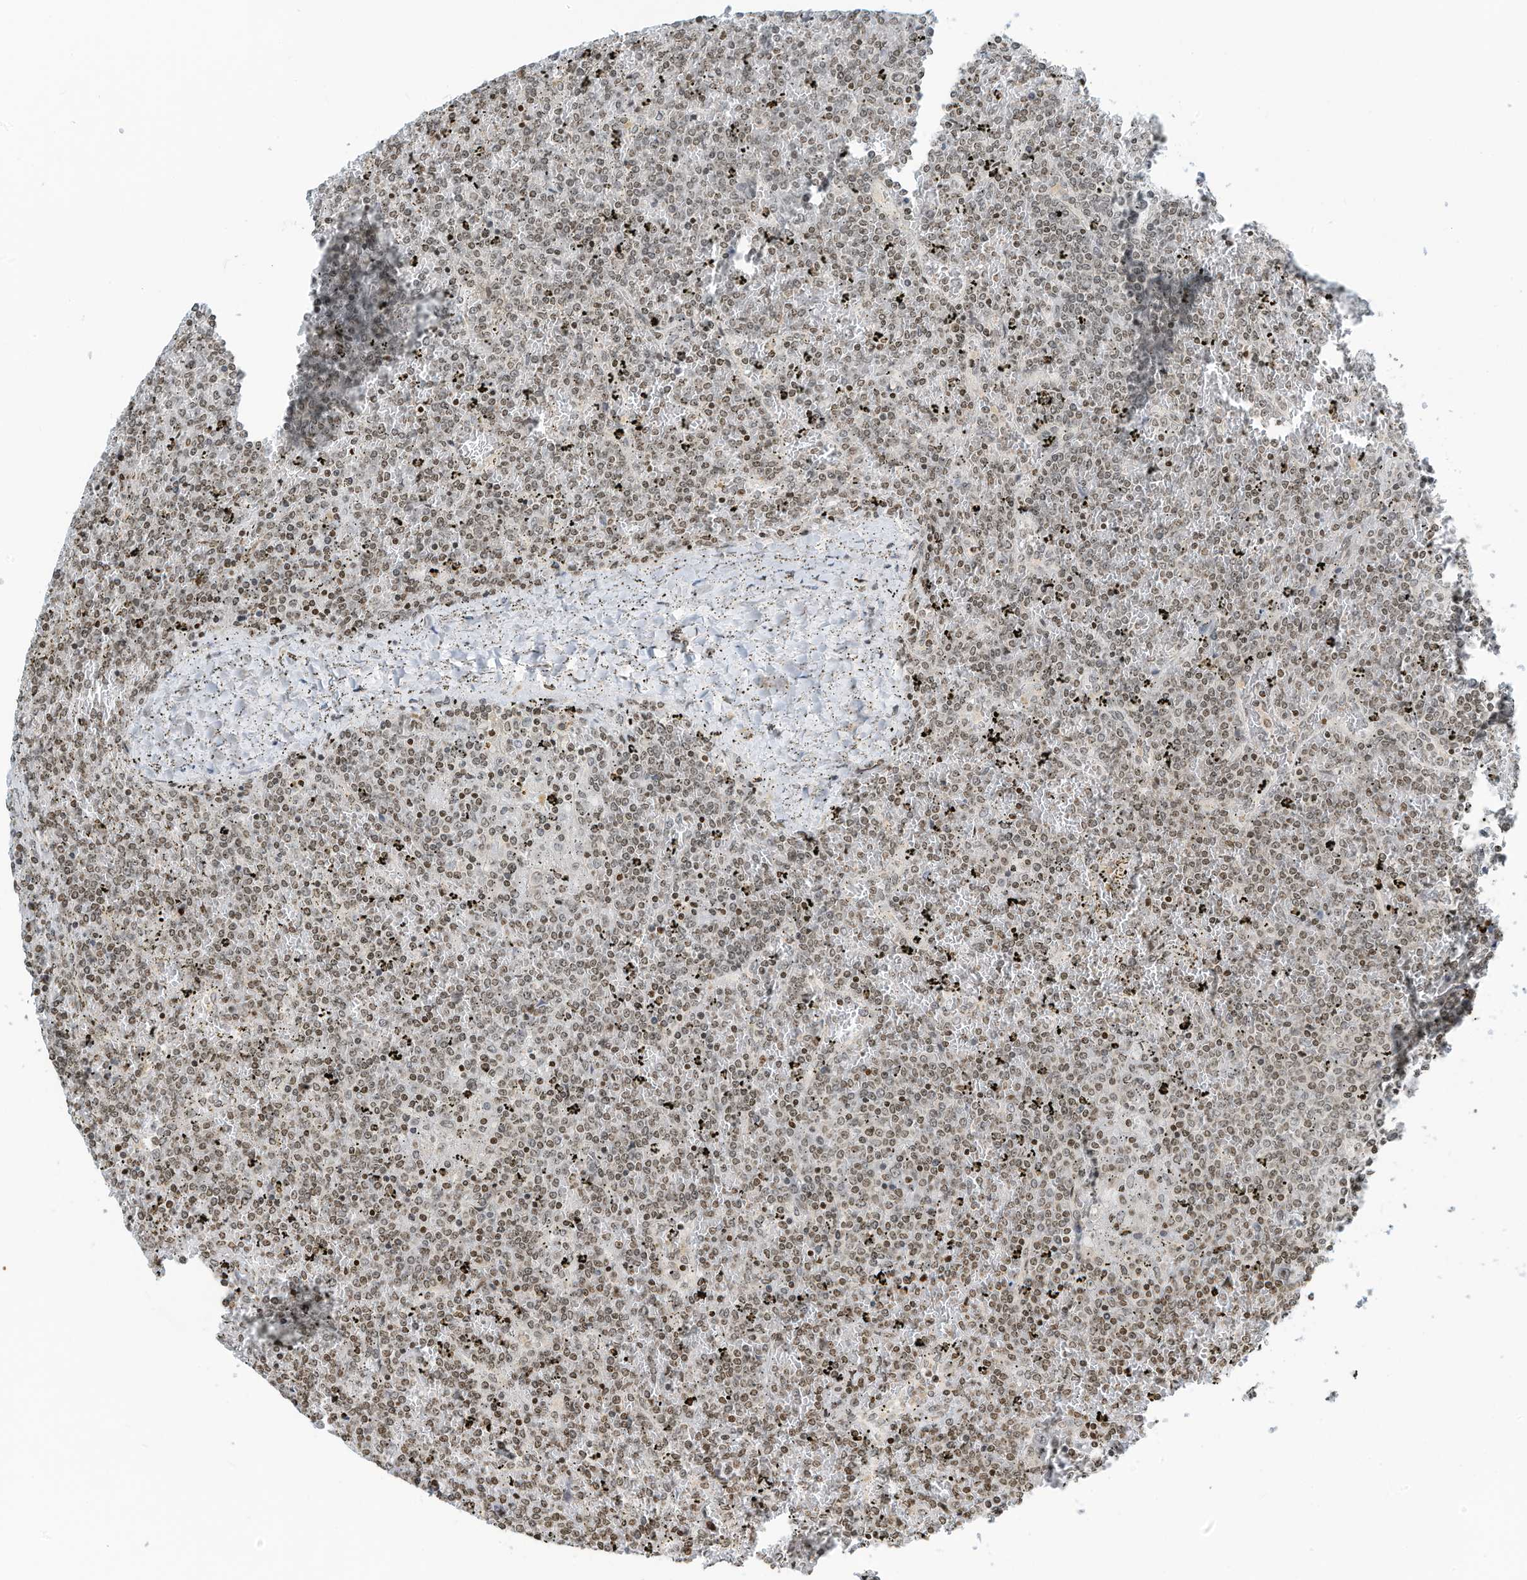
{"staining": {"intensity": "moderate", "quantity": ">75%", "location": "nuclear"}, "tissue": "lymphoma", "cell_type": "Tumor cells", "image_type": "cancer", "snomed": [{"axis": "morphology", "description": "Malignant lymphoma, non-Hodgkin's type, Low grade"}, {"axis": "topography", "description": "Spleen"}], "caption": "Lymphoma stained for a protein (brown) shows moderate nuclear positive expression in about >75% of tumor cells.", "gene": "ADI1", "patient": {"sex": "female", "age": 19}}